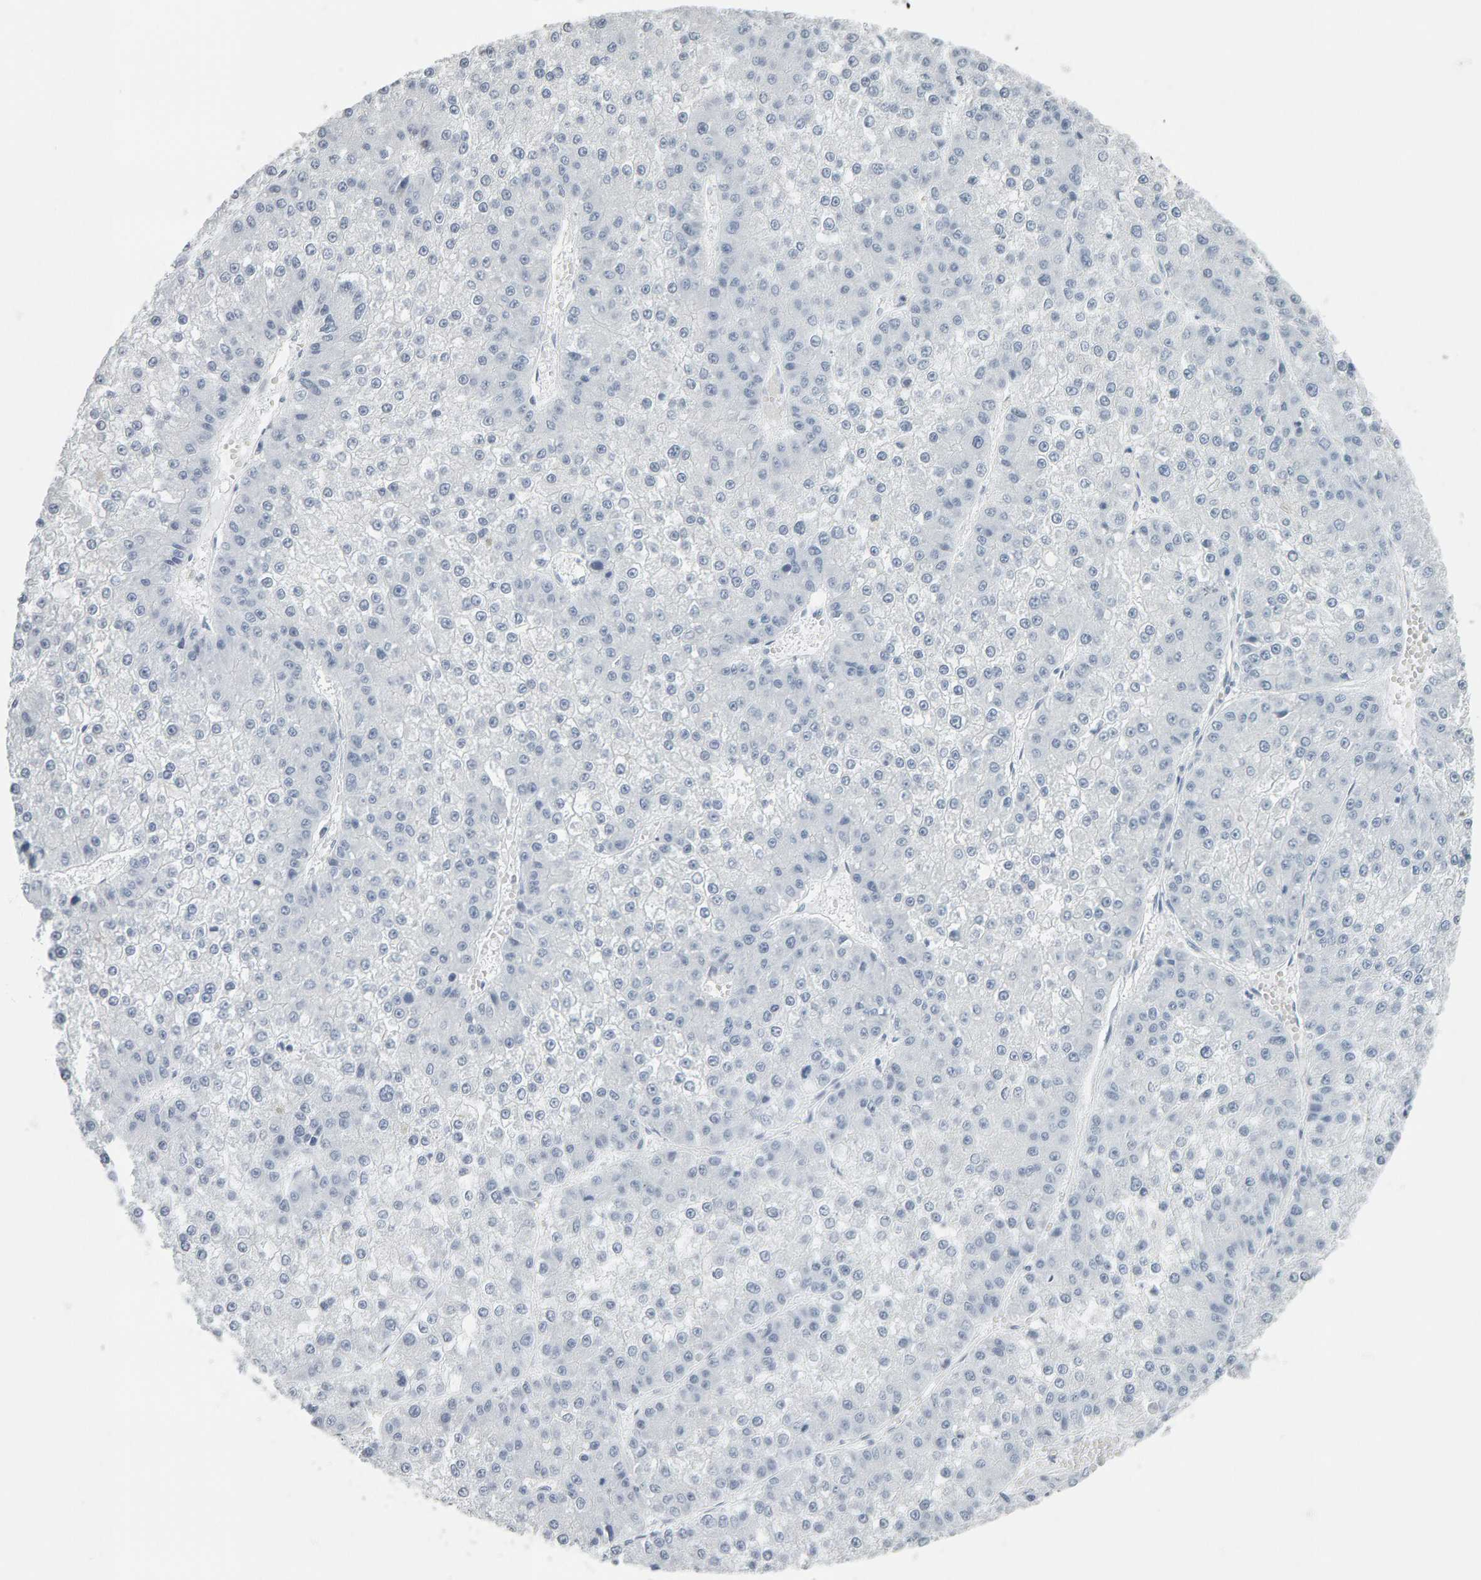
{"staining": {"intensity": "negative", "quantity": "none", "location": "none"}, "tissue": "liver cancer", "cell_type": "Tumor cells", "image_type": "cancer", "snomed": [{"axis": "morphology", "description": "Carcinoma, Hepatocellular, NOS"}, {"axis": "topography", "description": "Liver"}], "caption": "Tumor cells are negative for brown protein staining in hepatocellular carcinoma (liver).", "gene": "SPACA3", "patient": {"sex": "female", "age": 73}}